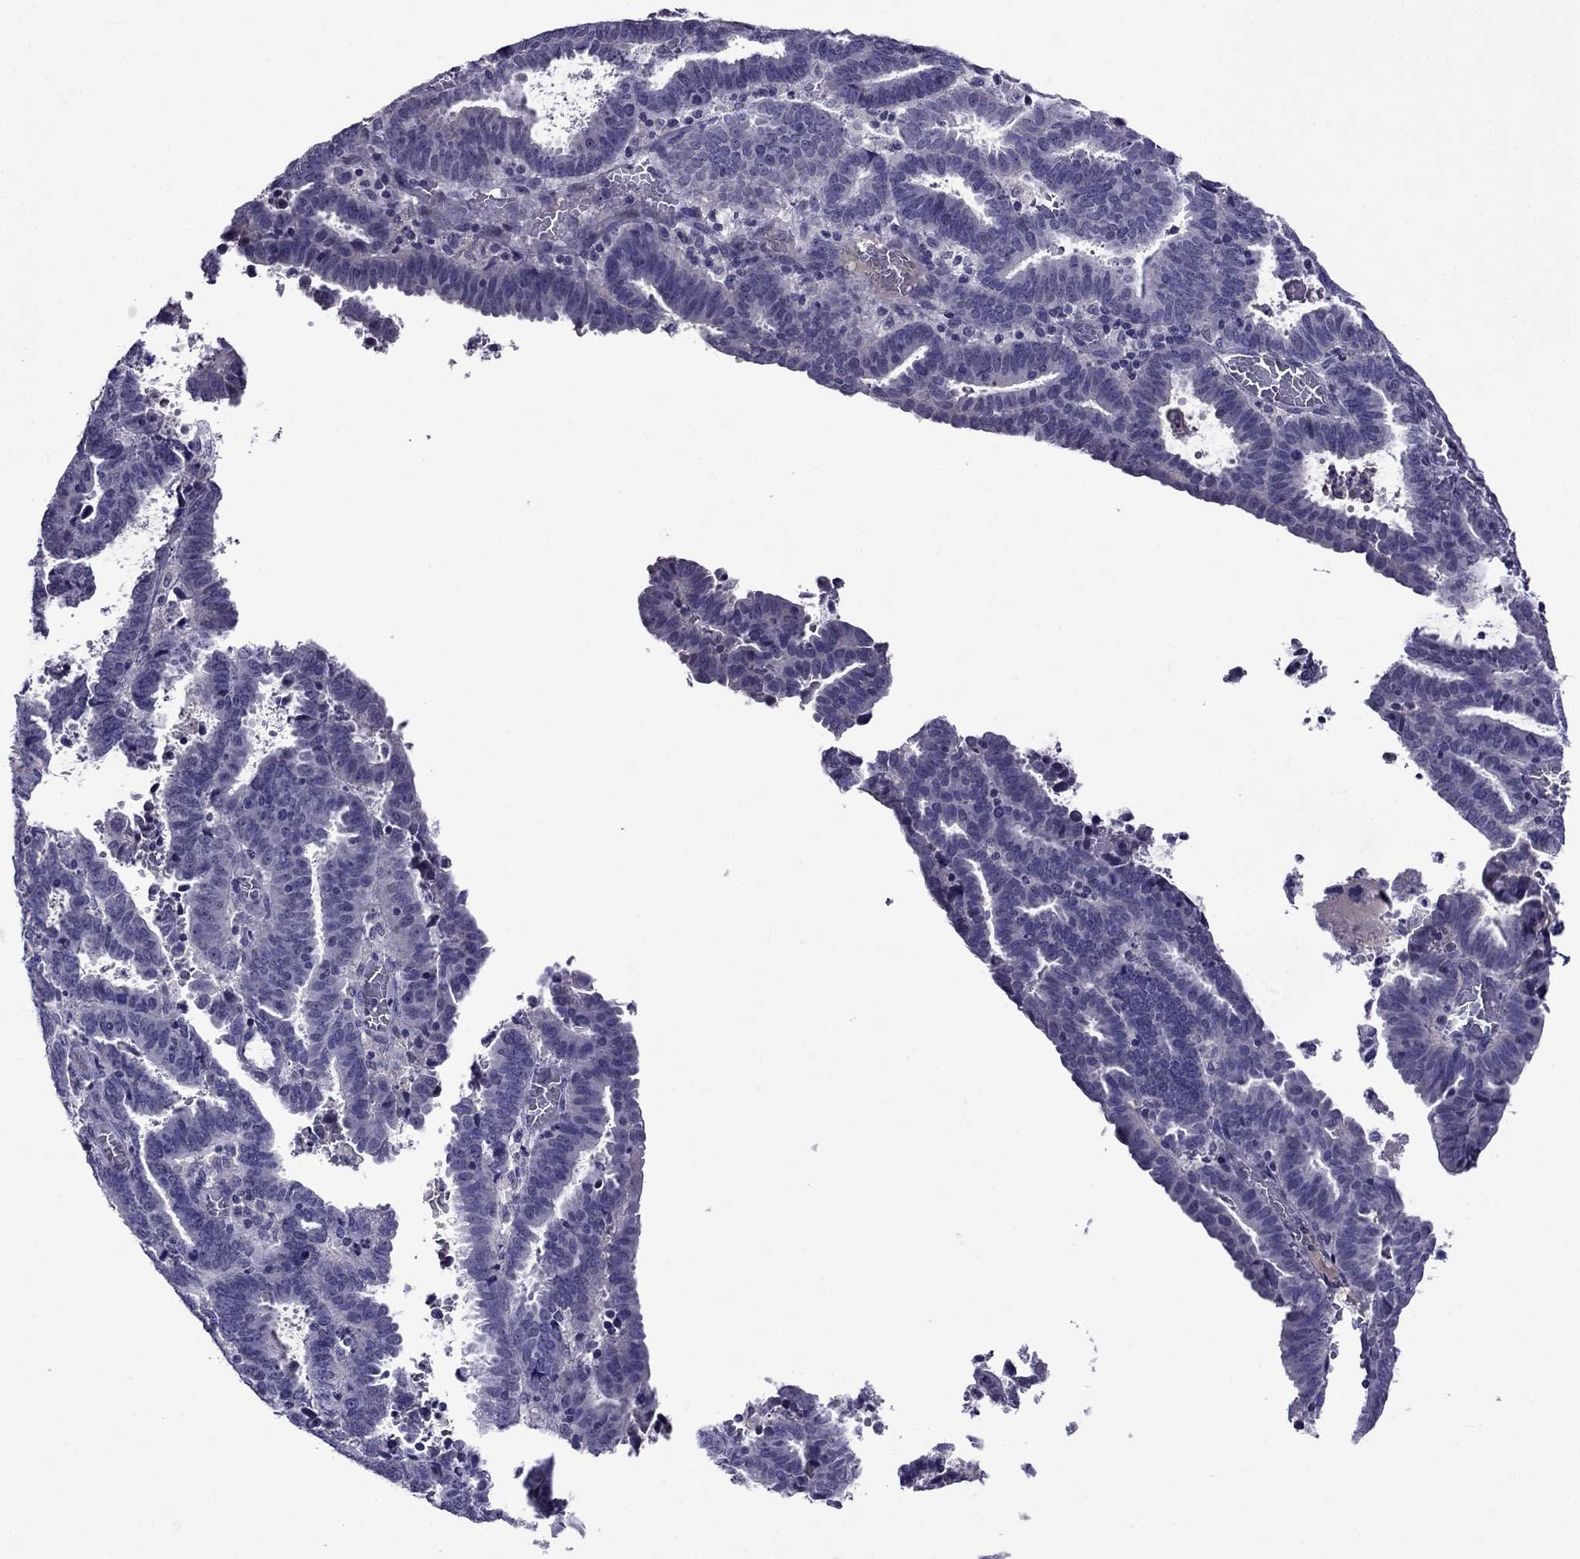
{"staining": {"intensity": "negative", "quantity": "none", "location": "none"}, "tissue": "endometrial cancer", "cell_type": "Tumor cells", "image_type": "cancer", "snomed": [{"axis": "morphology", "description": "Adenocarcinoma, NOS"}, {"axis": "topography", "description": "Uterus"}], "caption": "IHC of human endometrial adenocarcinoma exhibits no staining in tumor cells. The staining was performed using DAB to visualize the protein expression in brown, while the nuclei were stained in blue with hematoxylin (Magnification: 20x).", "gene": "SPTBN4", "patient": {"sex": "female", "age": 83}}